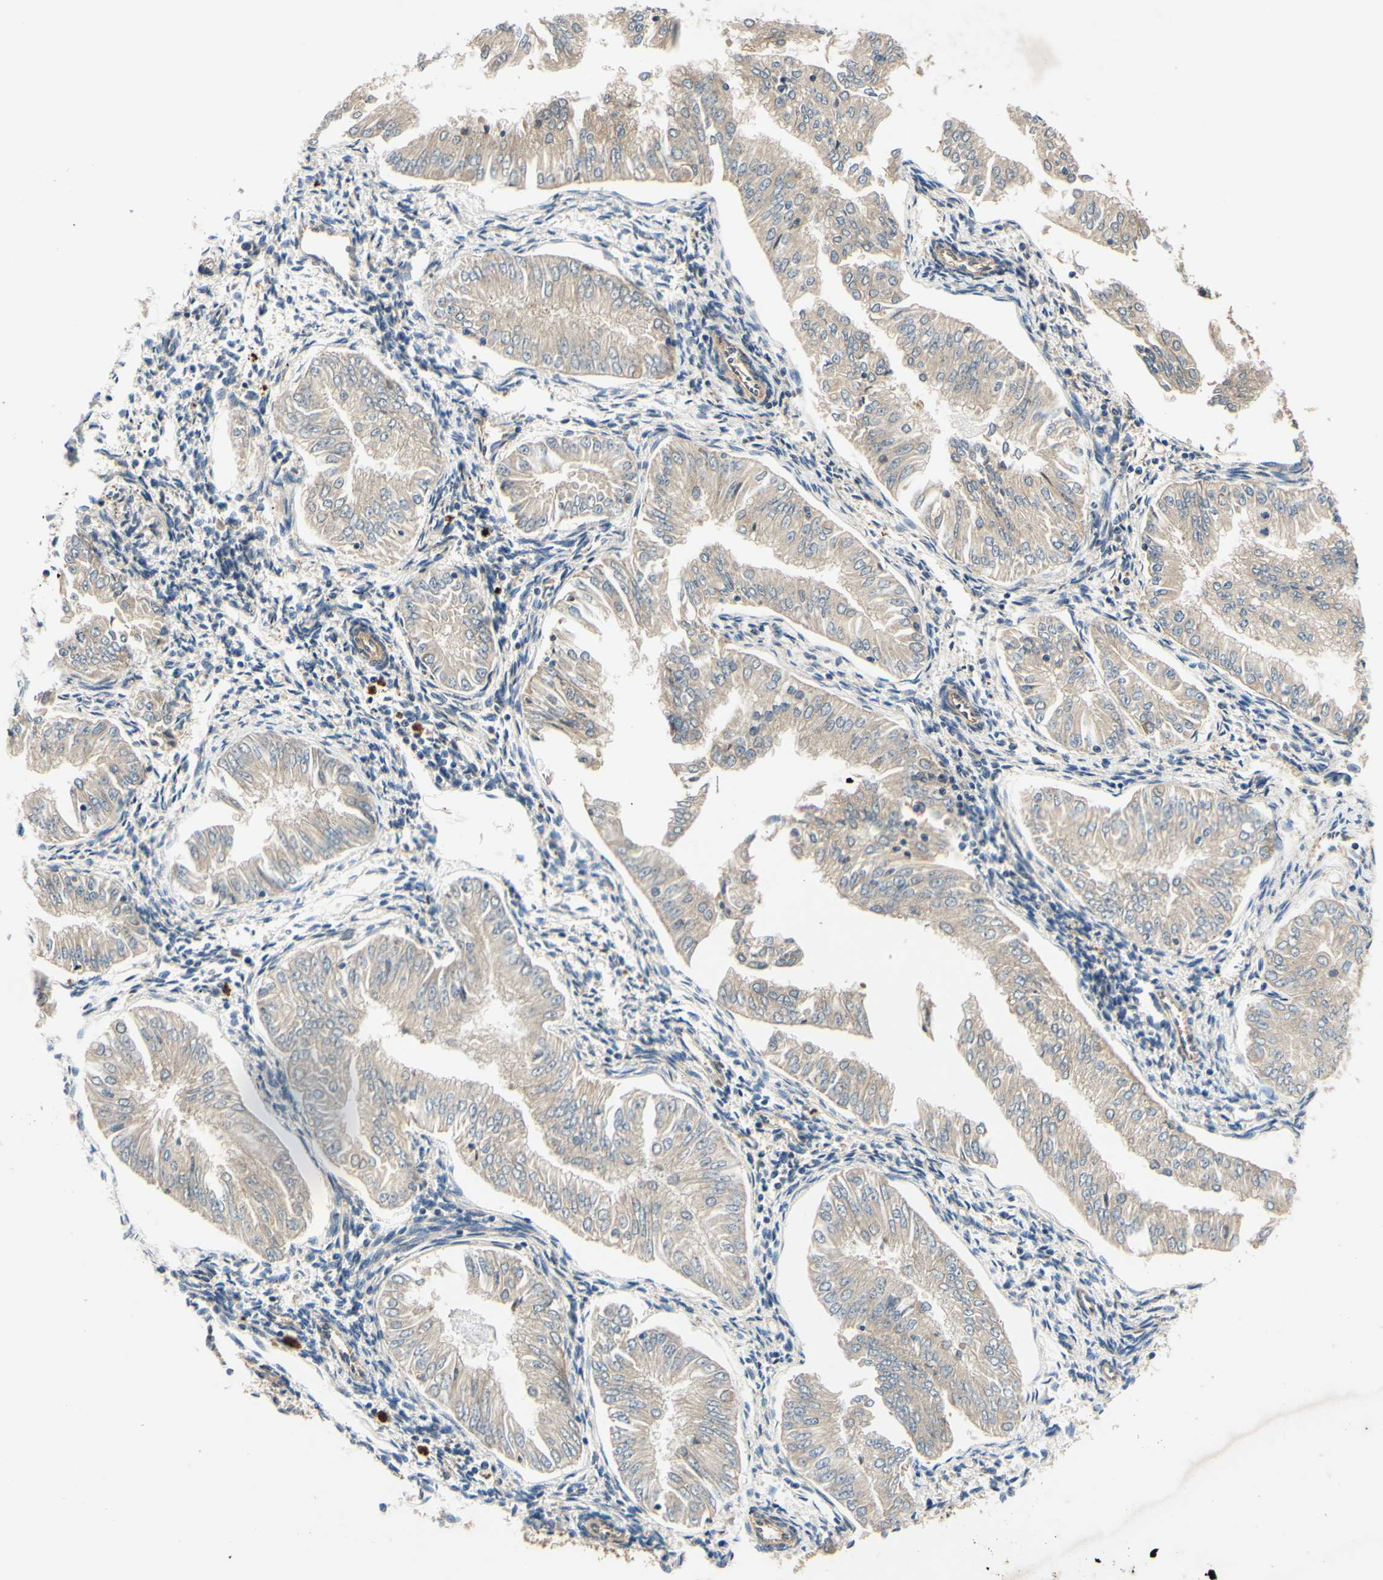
{"staining": {"intensity": "weak", "quantity": "25%-75%", "location": "cytoplasmic/membranous"}, "tissue": "endometrial cancer", "cell_type": "Tumor cells", "image_type": "cancer", "snomed": [{"axis": "morphology", "description": "Adenocarcinoma, NOS"}, {"axis": "topography", "description": "Endometrium"}], "caption": "Immunohistochemistry (IHC) image of endometrial cancer stained for a protein (brown), which exhibits low levels of weak cytoplasmic/membranous positivity in about 25%-75% of tumor cells.", "gene": "PLA2G4A", "patient": {"sex": "female", "age": 53}}